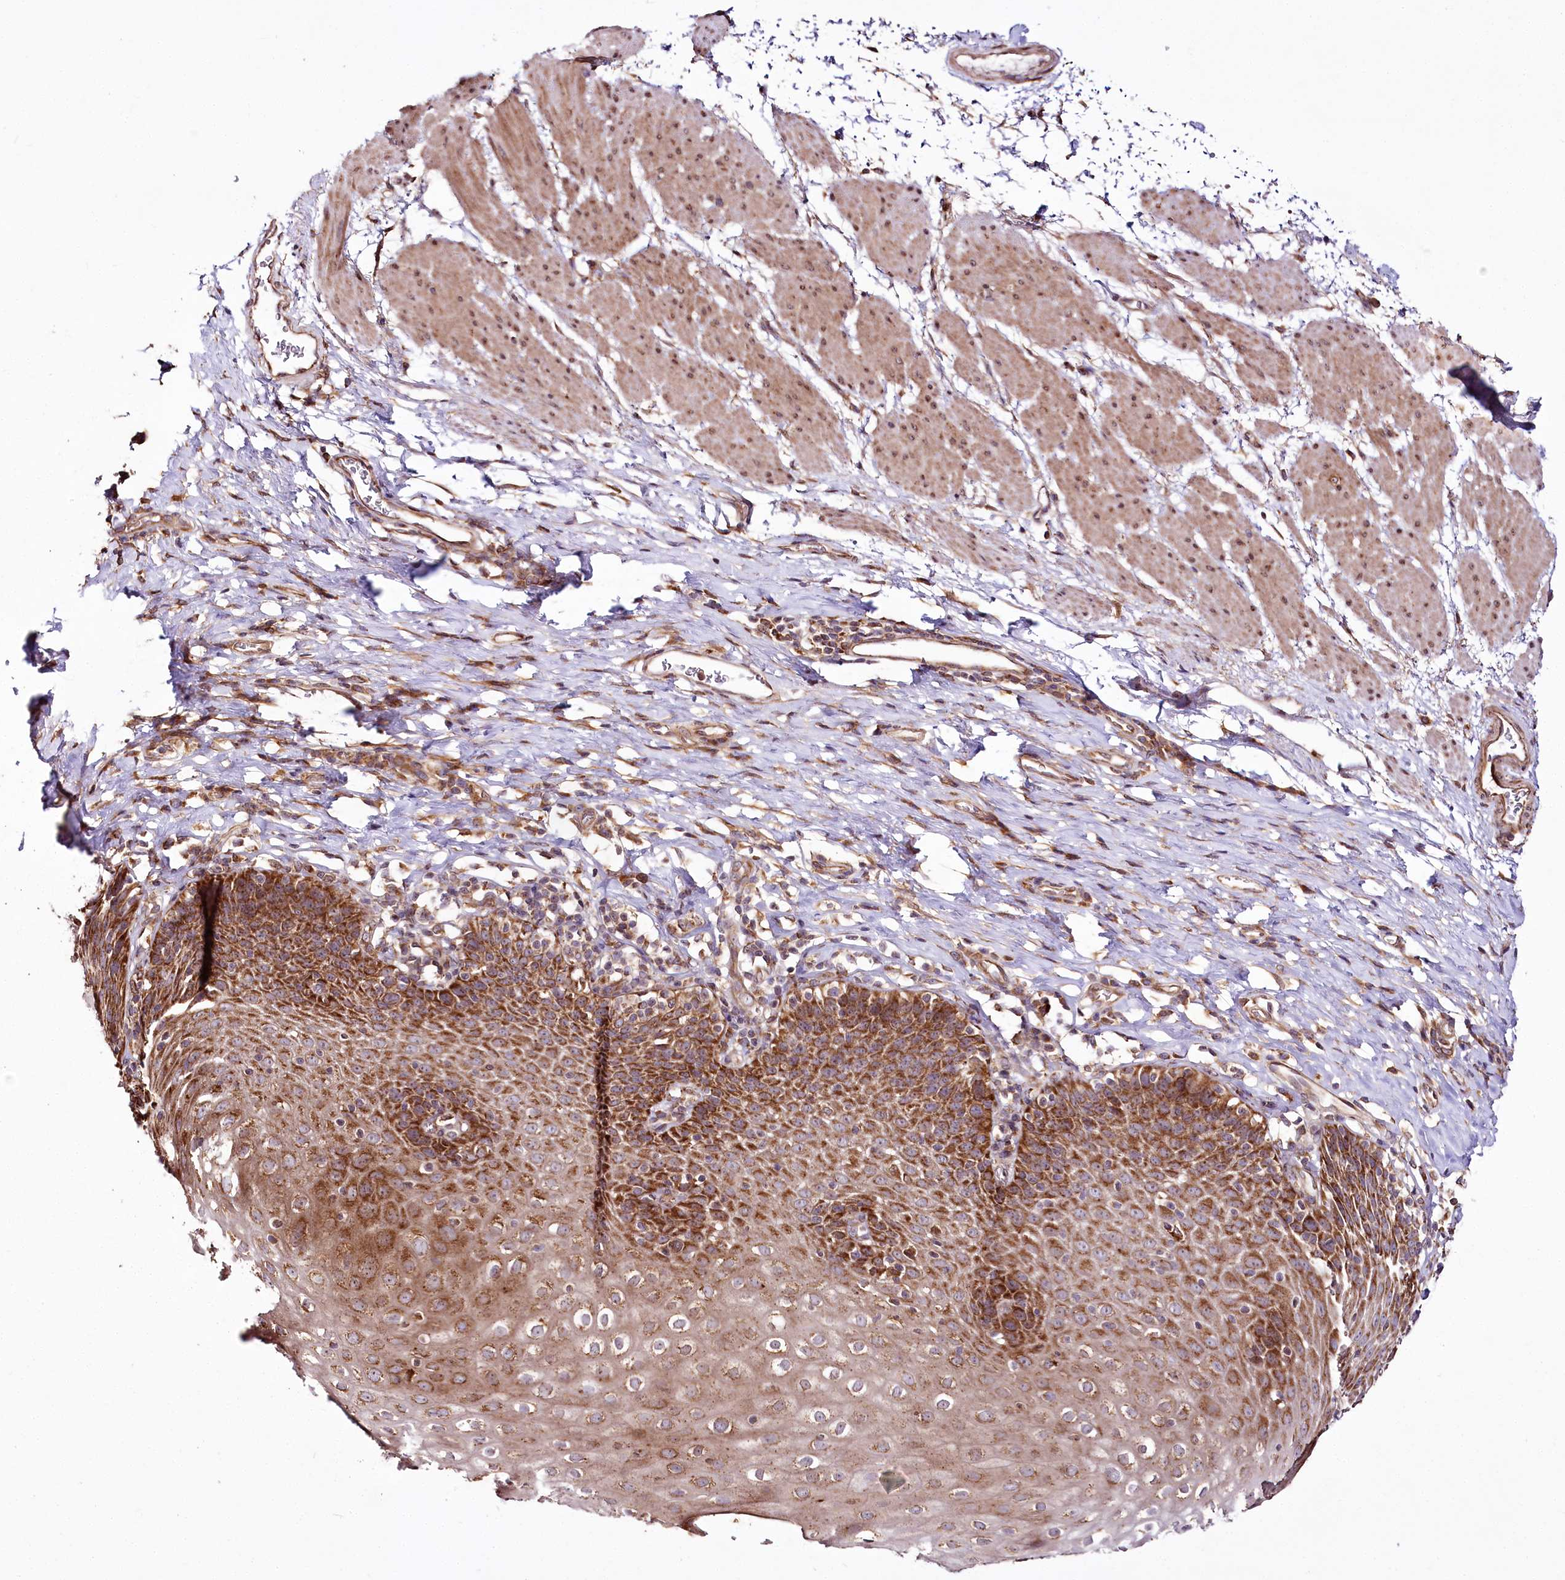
{"staining": {"intensity": "strong", "quantity": ">75%", "location": "cytoplasmic/membranous"}, "tissue": "esophagus", "cell_type": "Squamous epithelial cells", "image_type": "normal", "snomed": [{"axis": "morphology", "description": "Normal tissue, NOS"}, {"axis": "topography", "description": "Esophagus"}], "caption": "Protein staining displays strong cytoplasmic/membranous expression in approximately >75% of squamous epithelial cells in normal esophagus. (brown staining indicates protein expression, while blue staining denotes nuclei).", "gene": "RAB7A", "patient": {"sex": "female", "age": 61}}